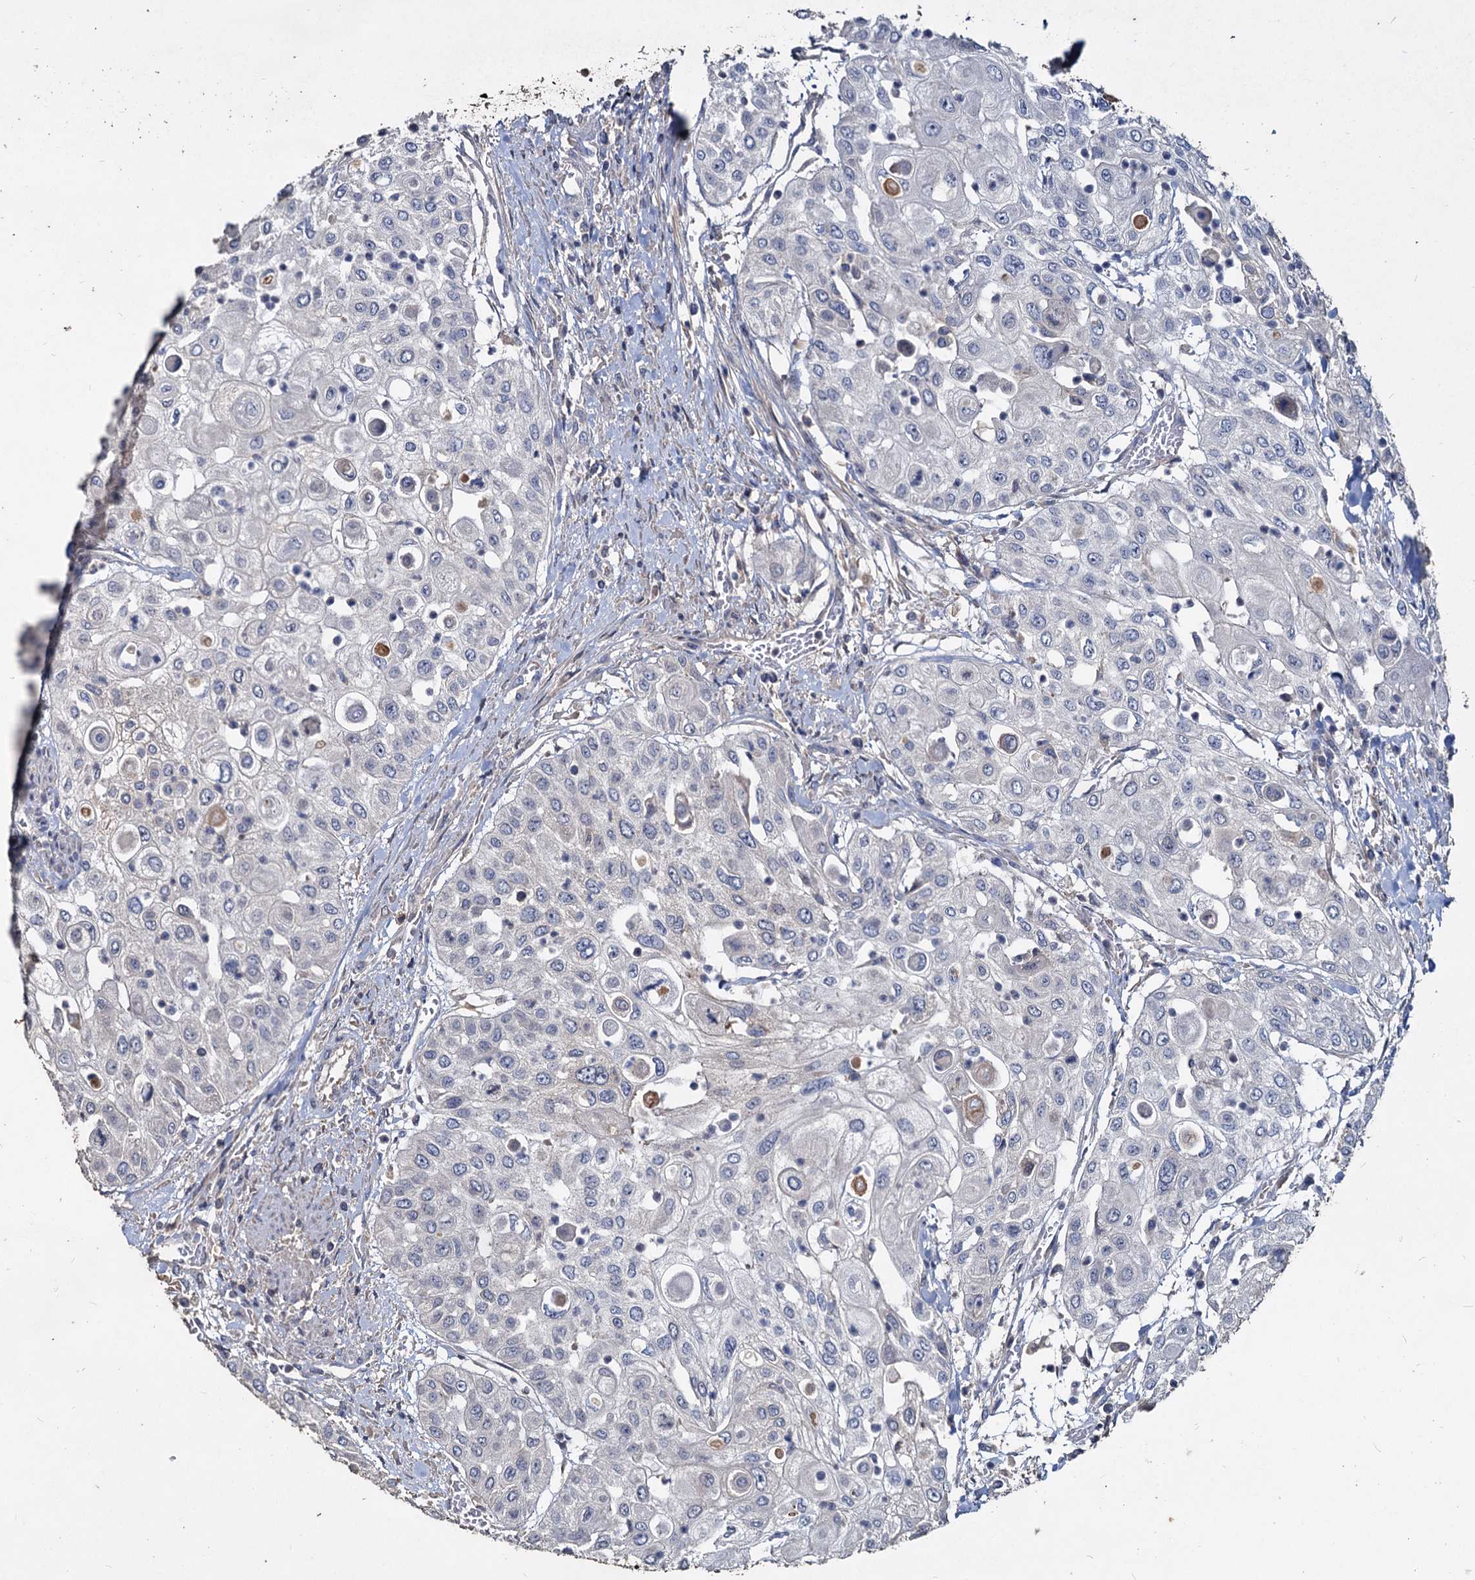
{"staining": {"intensity": "negative", "quantity": "none", "location": "none"}, "tissue": "urothelial cancer", "cell_type": "Tumor cells", "image_type": "cancer", "snomed": [{"axis": "morphology", "description": "Urothelial carcinoma, High grade"}, {"axis": "topography", "description": "Urinary bladder"}], "caption": "Tumor cells show no significant positivity in urothelial cancer.", "gene": "DEPDC4", "patient": {"sex": "female", "age": 79}}